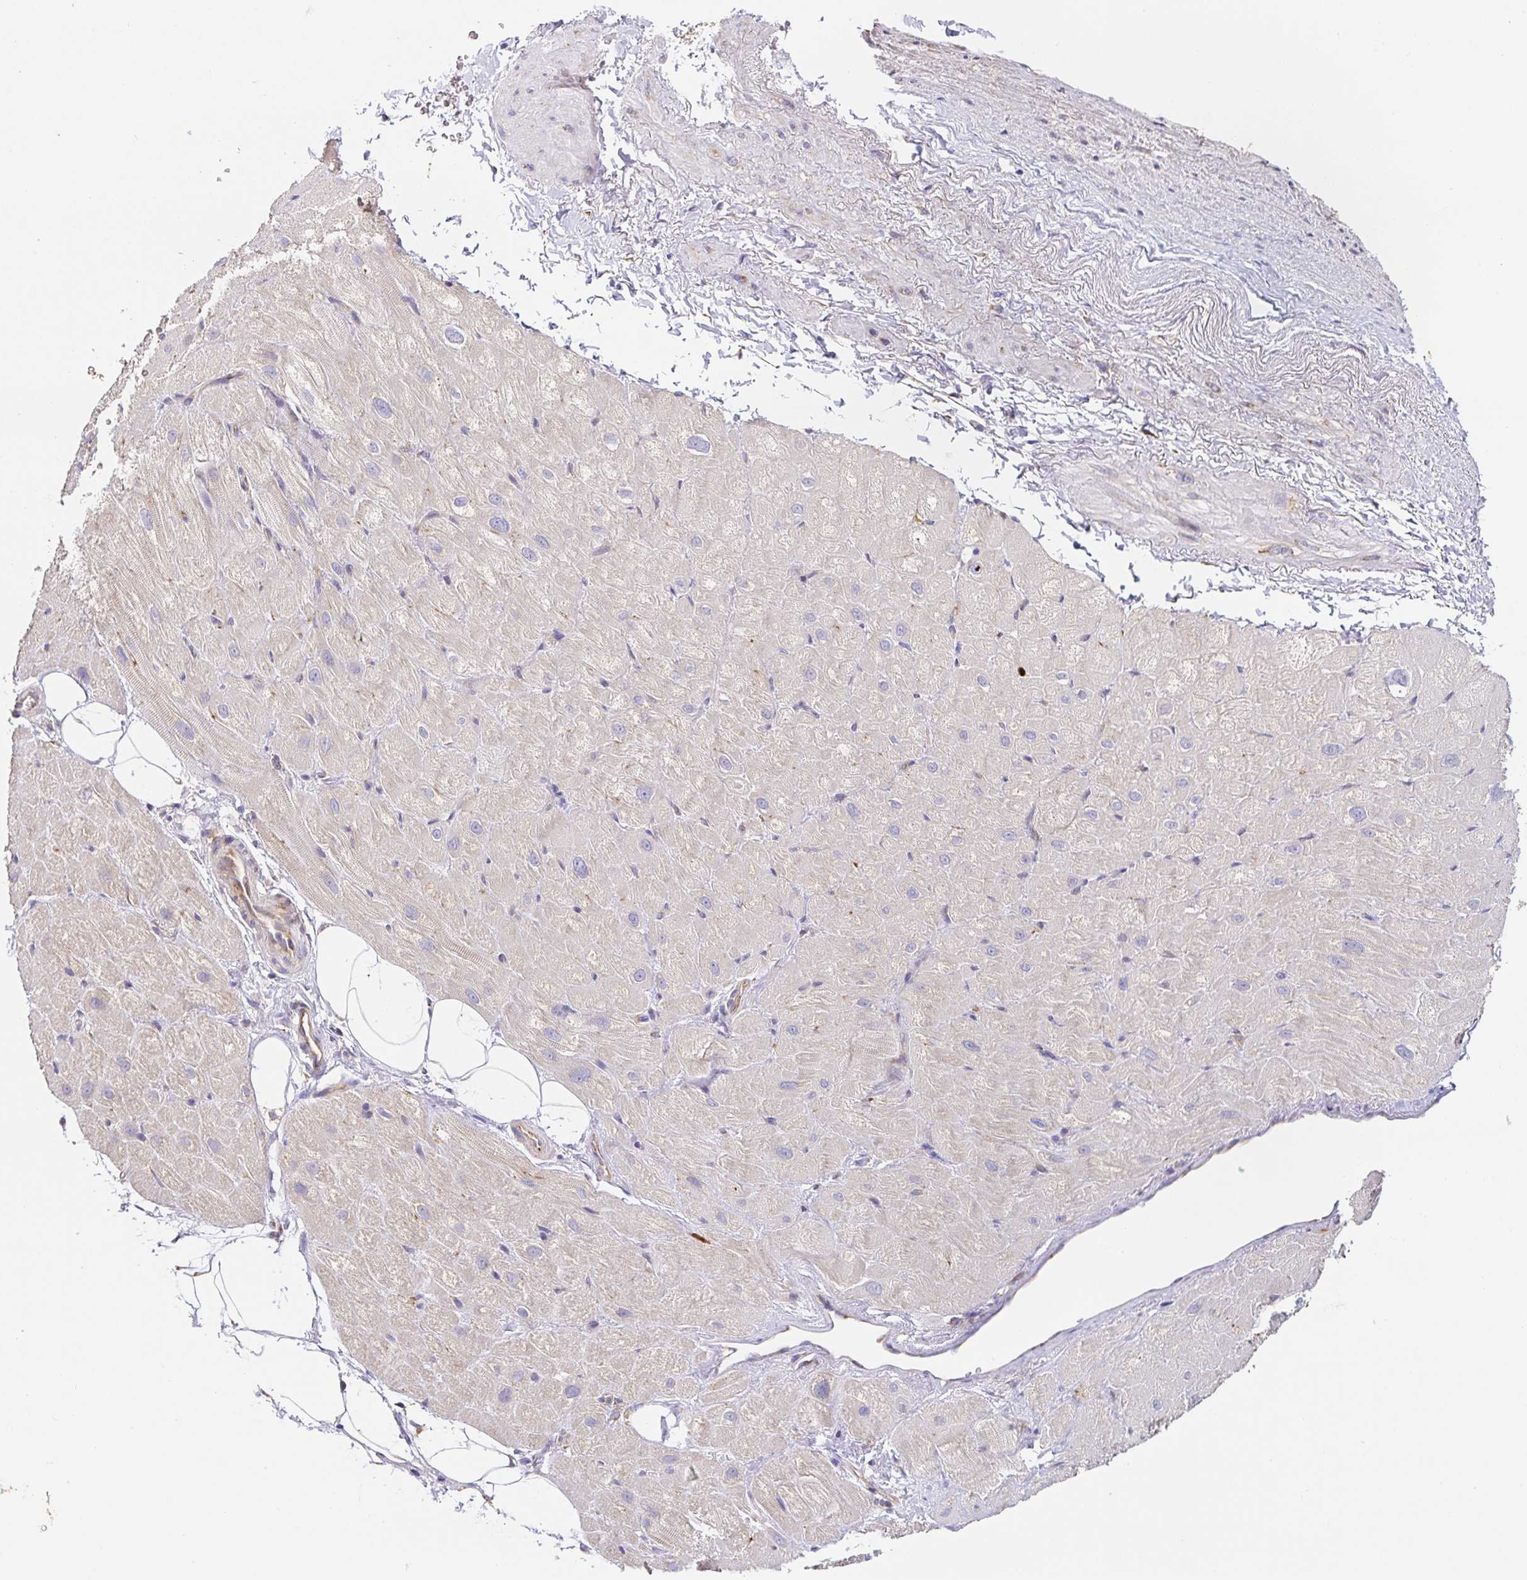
{"staining": {"intensity": "negative", "quantity": "none", "location": "none"}, "tissue": "heart muscle", "cell_type": "Cardiomyocytes", "image_type": "normal", "snomed": [{"axis": "morphology", "description": "Normal tissue, NOS"}, {"axis": "topography", "description": "Heart"}], "caption": "Immunohistochemistry photomicrograph of normal human heart muscle stained for a protein (brown), which demonstrates no staining in cardiomyocytes.", "gene": "PDPK1", "patient": {"sex": "male", "age": 62}}